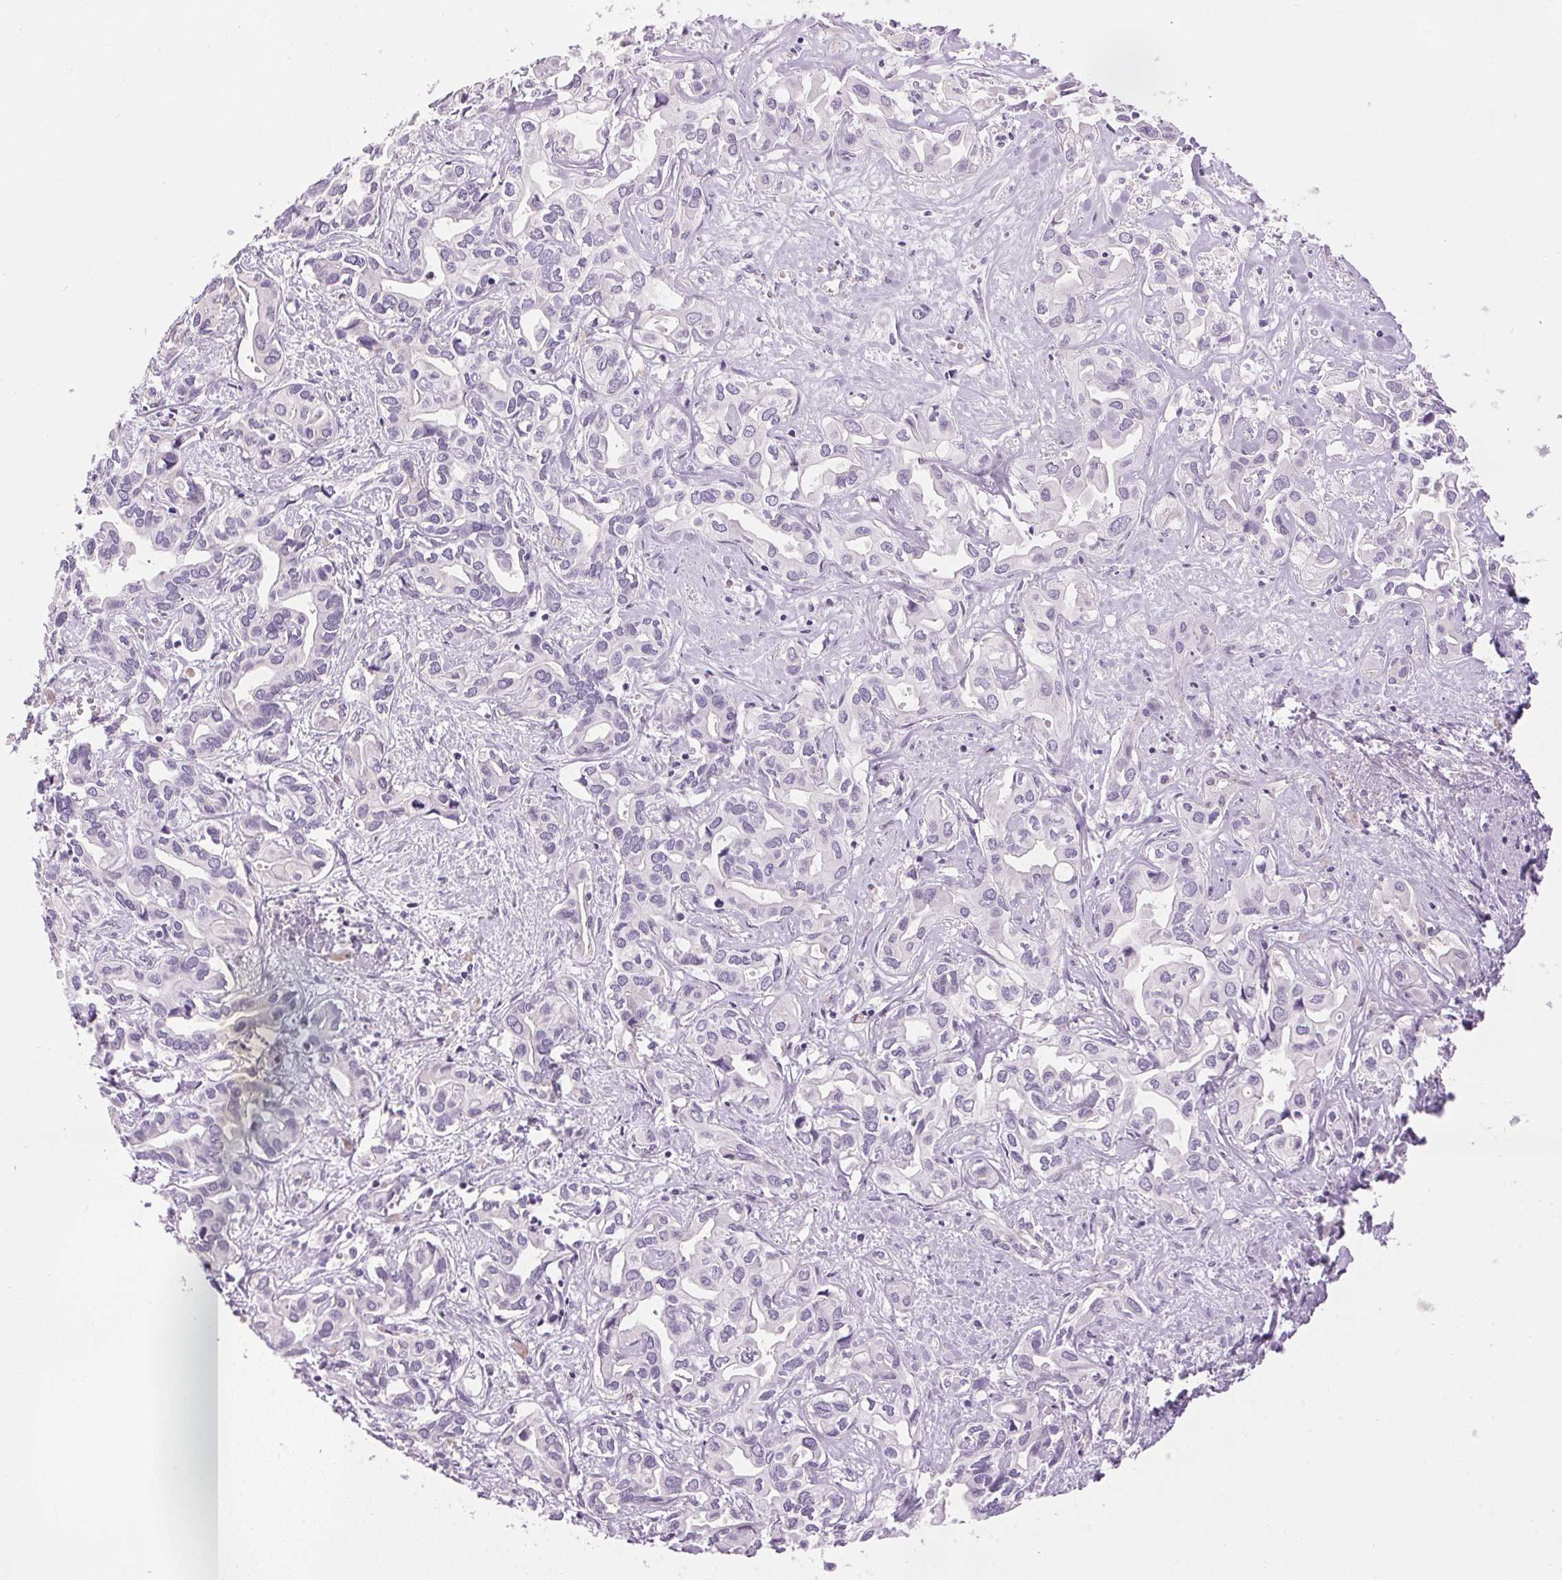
{"staining": {"intensity": "negative", "quantity": "none", "location": "none"}, "tissue": "liver cancer", "cell_type": "Tumor cells", "image_type": "cancer", "snomed": [{"axis": "morphology", "description": "Cholangiocarcinoma"}, {"axis": "topography", "description": "Liver"}], "caption": "This is an immunohistochemistry (IHC) micrograph of human liver cancer (cholangiocarcinoma). There is no expression in tumor cells.", "gene": "HSD17B2", "patient": {"sex": "female", "age": 64}}